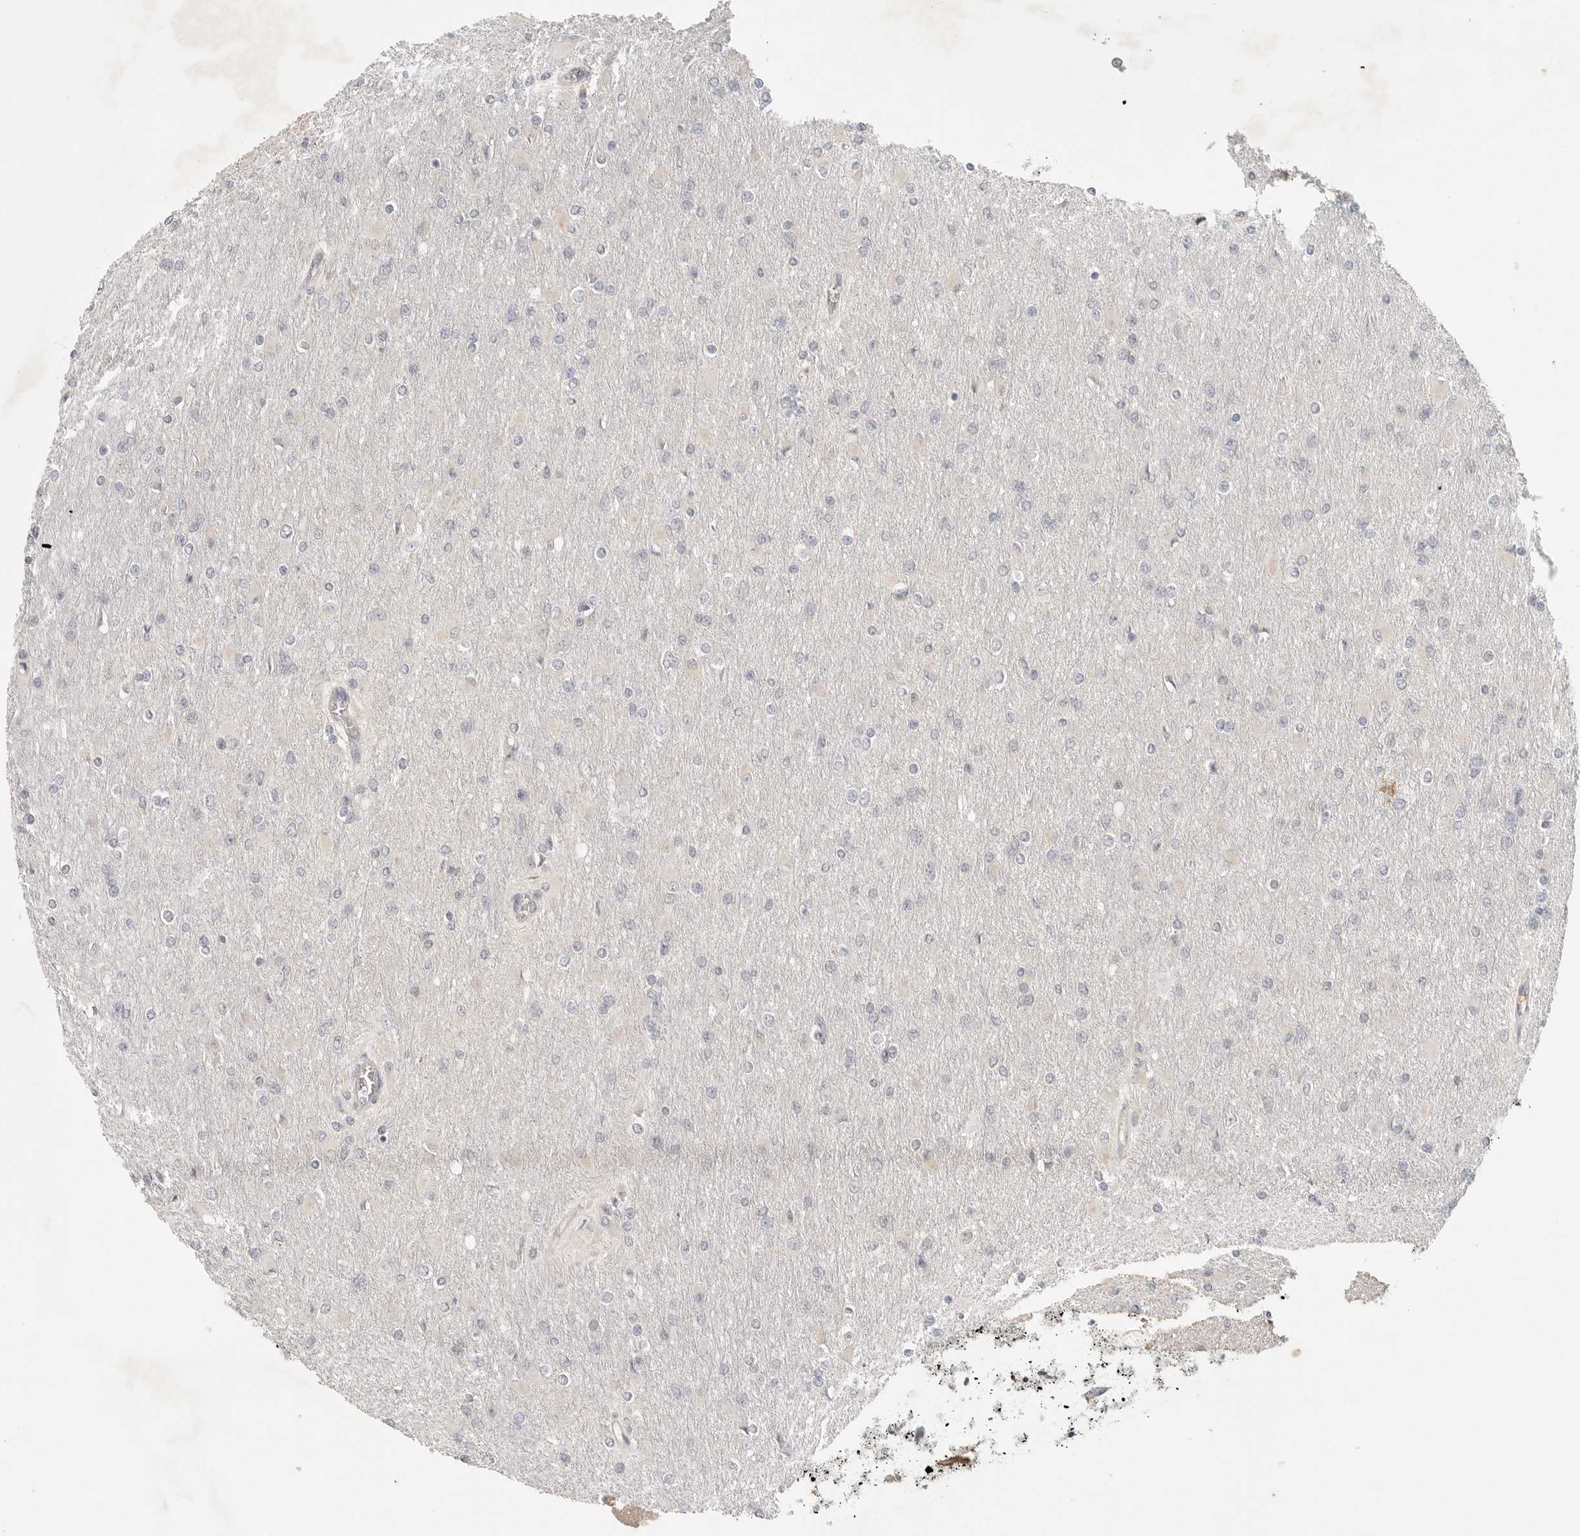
{"staining": {"intensity": "negative", "quantity": "none", "location": "none"}, "tissue": "glioma", "cell_type": "Tumor cells", "image_type": "cancer", "snomed": [{"axis": "morphology", "description": "Glioma, malignant, High grade"}, {"axis": "topography", "description": "Cerebral cortex"}], "caption": "Tumor cells are negative for protein expression in human glioma.", "gene": "SLC25A36", "patient": {"sex": "female", "age": 36}}